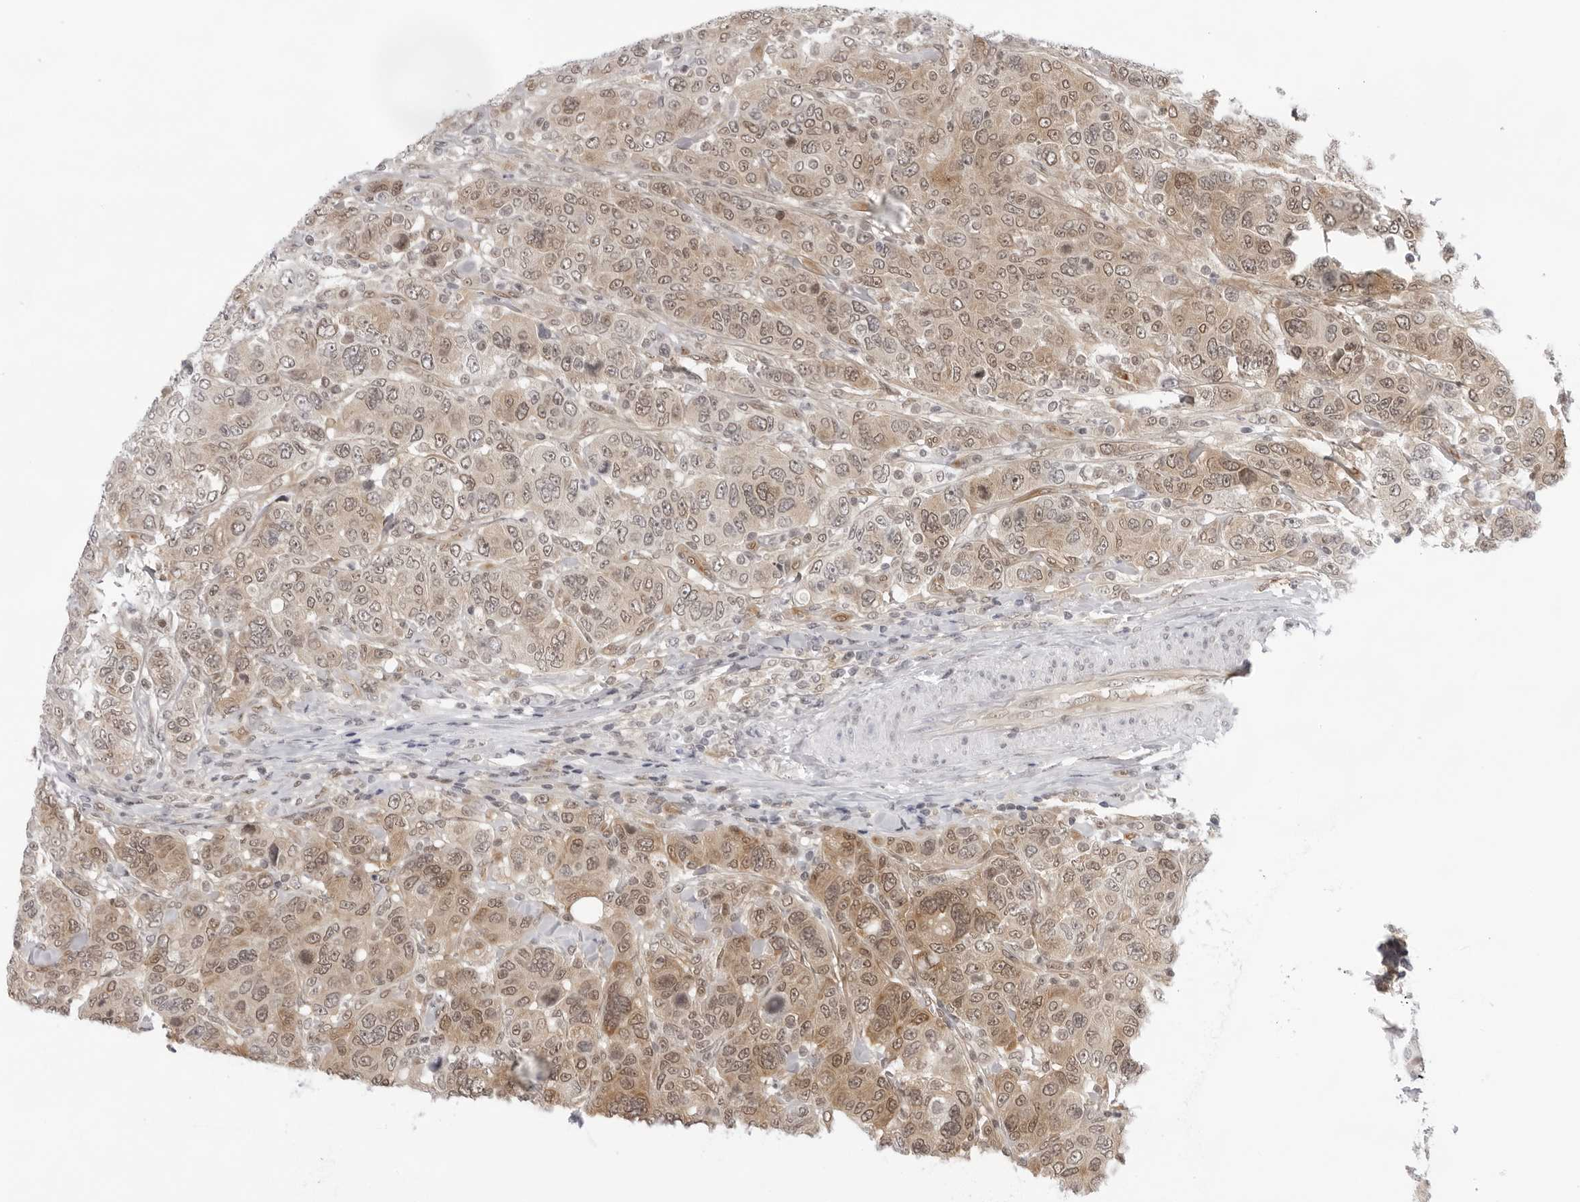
{"staining": {"intensity": "moderate", "quantity": ">75%", "location": "cytoplasmic/membranous"}, "tissue": "breast cancer", "cell_type": "Tumor cells", "image_type": "cancer", "snomed": [{"axis": "morphology", "description": "Duct carcinoma"}, {"axis": "topography", "description": "Breast"}], "caption": "This micrograph demonstrates immunohistochemistry (IHC) staining of human breast infiltrating ductal carcinoma, with medium moderate cytoplasmic/membranous staining in about >75% of tumor cells.", "gene": "CASP7", "patient": {"sex": "female", "age": 37}}